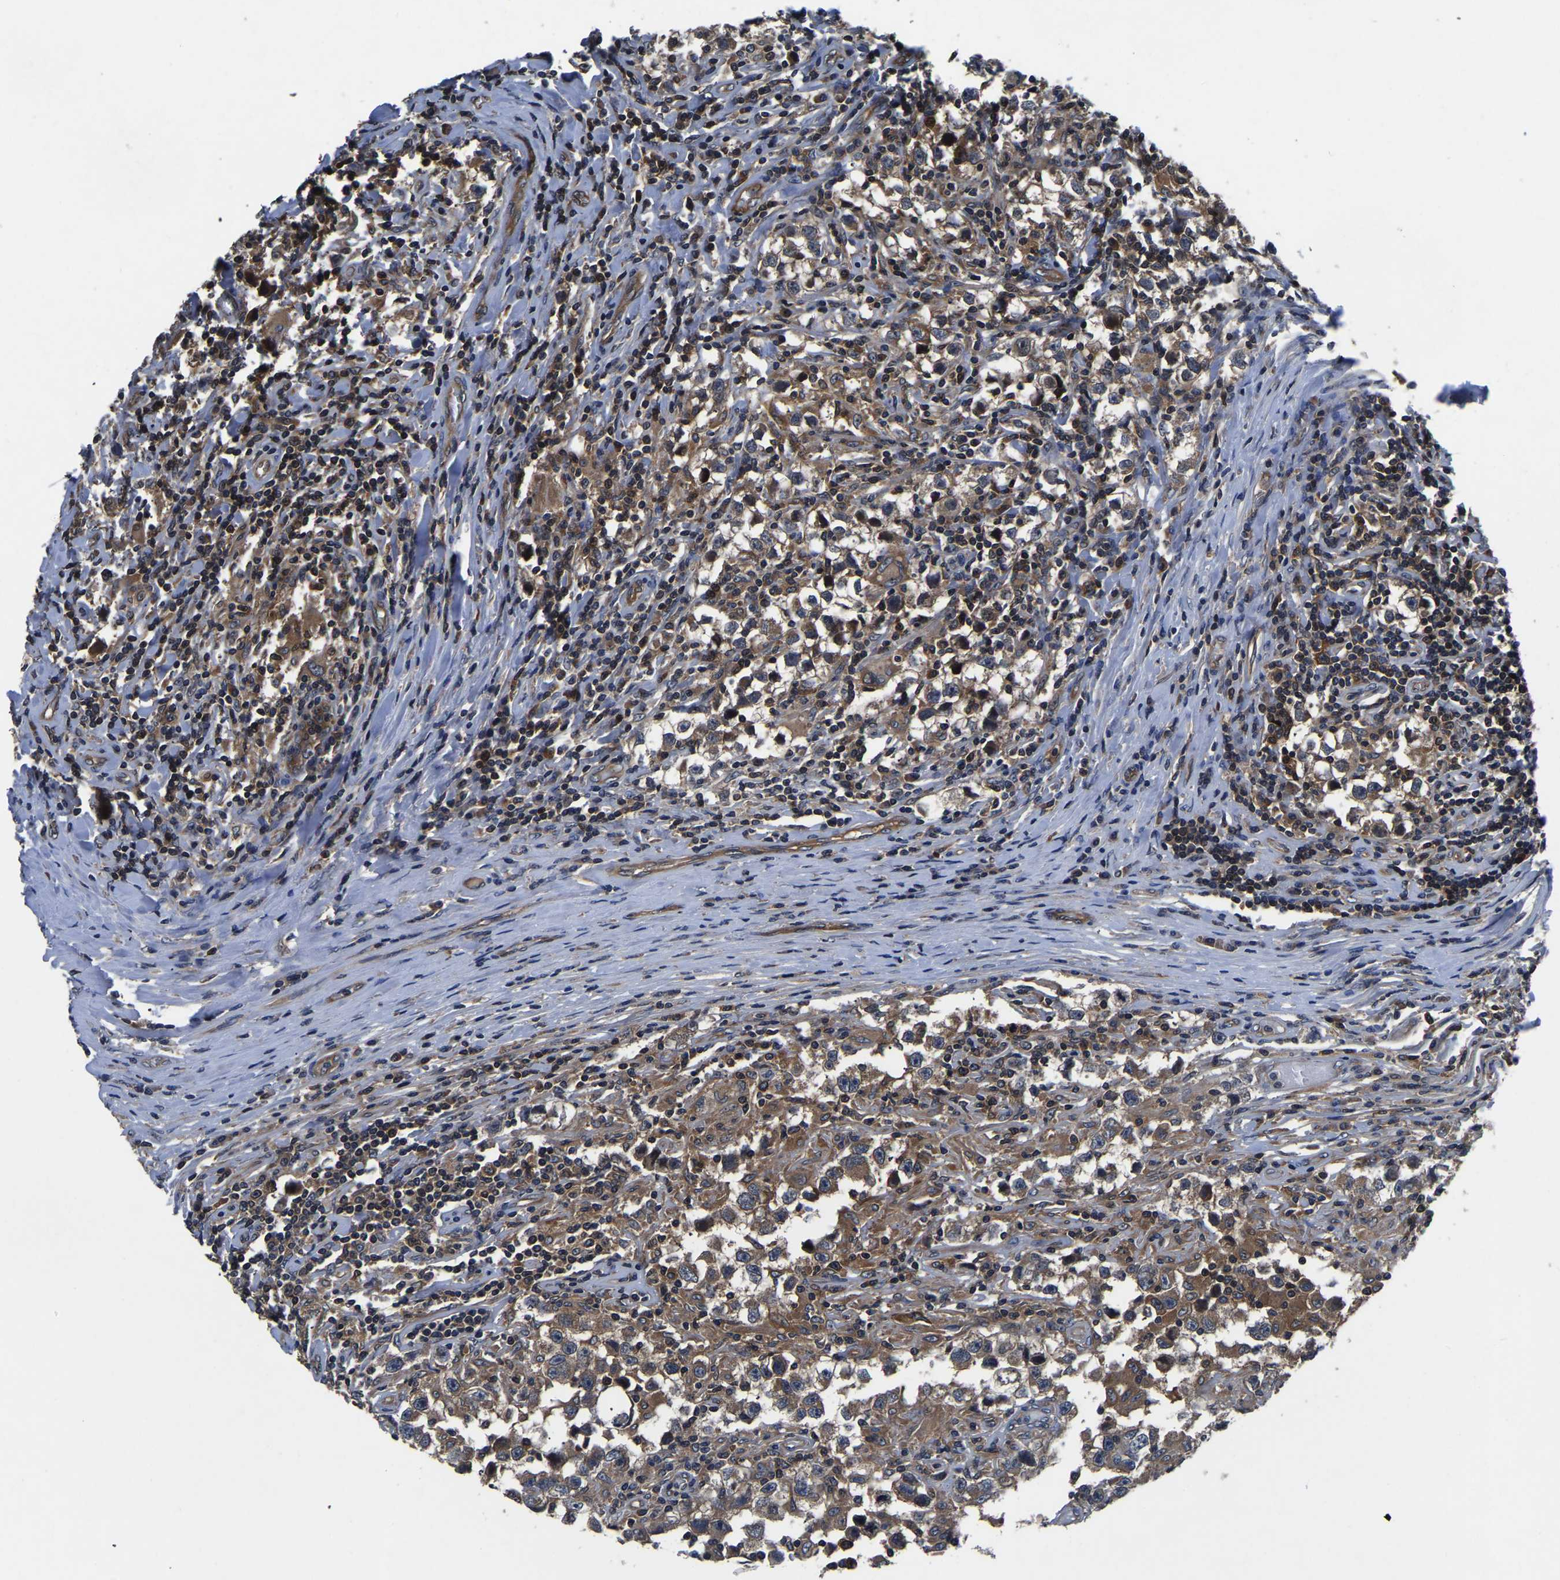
{"staining": {"intensity": "moderate", "quantity": ">75%", "location": "cytoplasmic/membranous"}, "tissue": "testis cancer", "cell_type": "Tumor cells", "image_type": "cancer", "snomed": [{"axis": "morphology", "description": "Carcinoma, Embryonal, NOS"}, {"axis": "topography", "description": "Testis"}], "caption": "Immunohistochemical staining of embryonal carcinoma (testis) displays medium levels of moderate cytoplasmic/membranous protein positivity in about >75% of tumor cells.", "gene": "FGD5", "patient": {"sex": "male", "age": 21}}